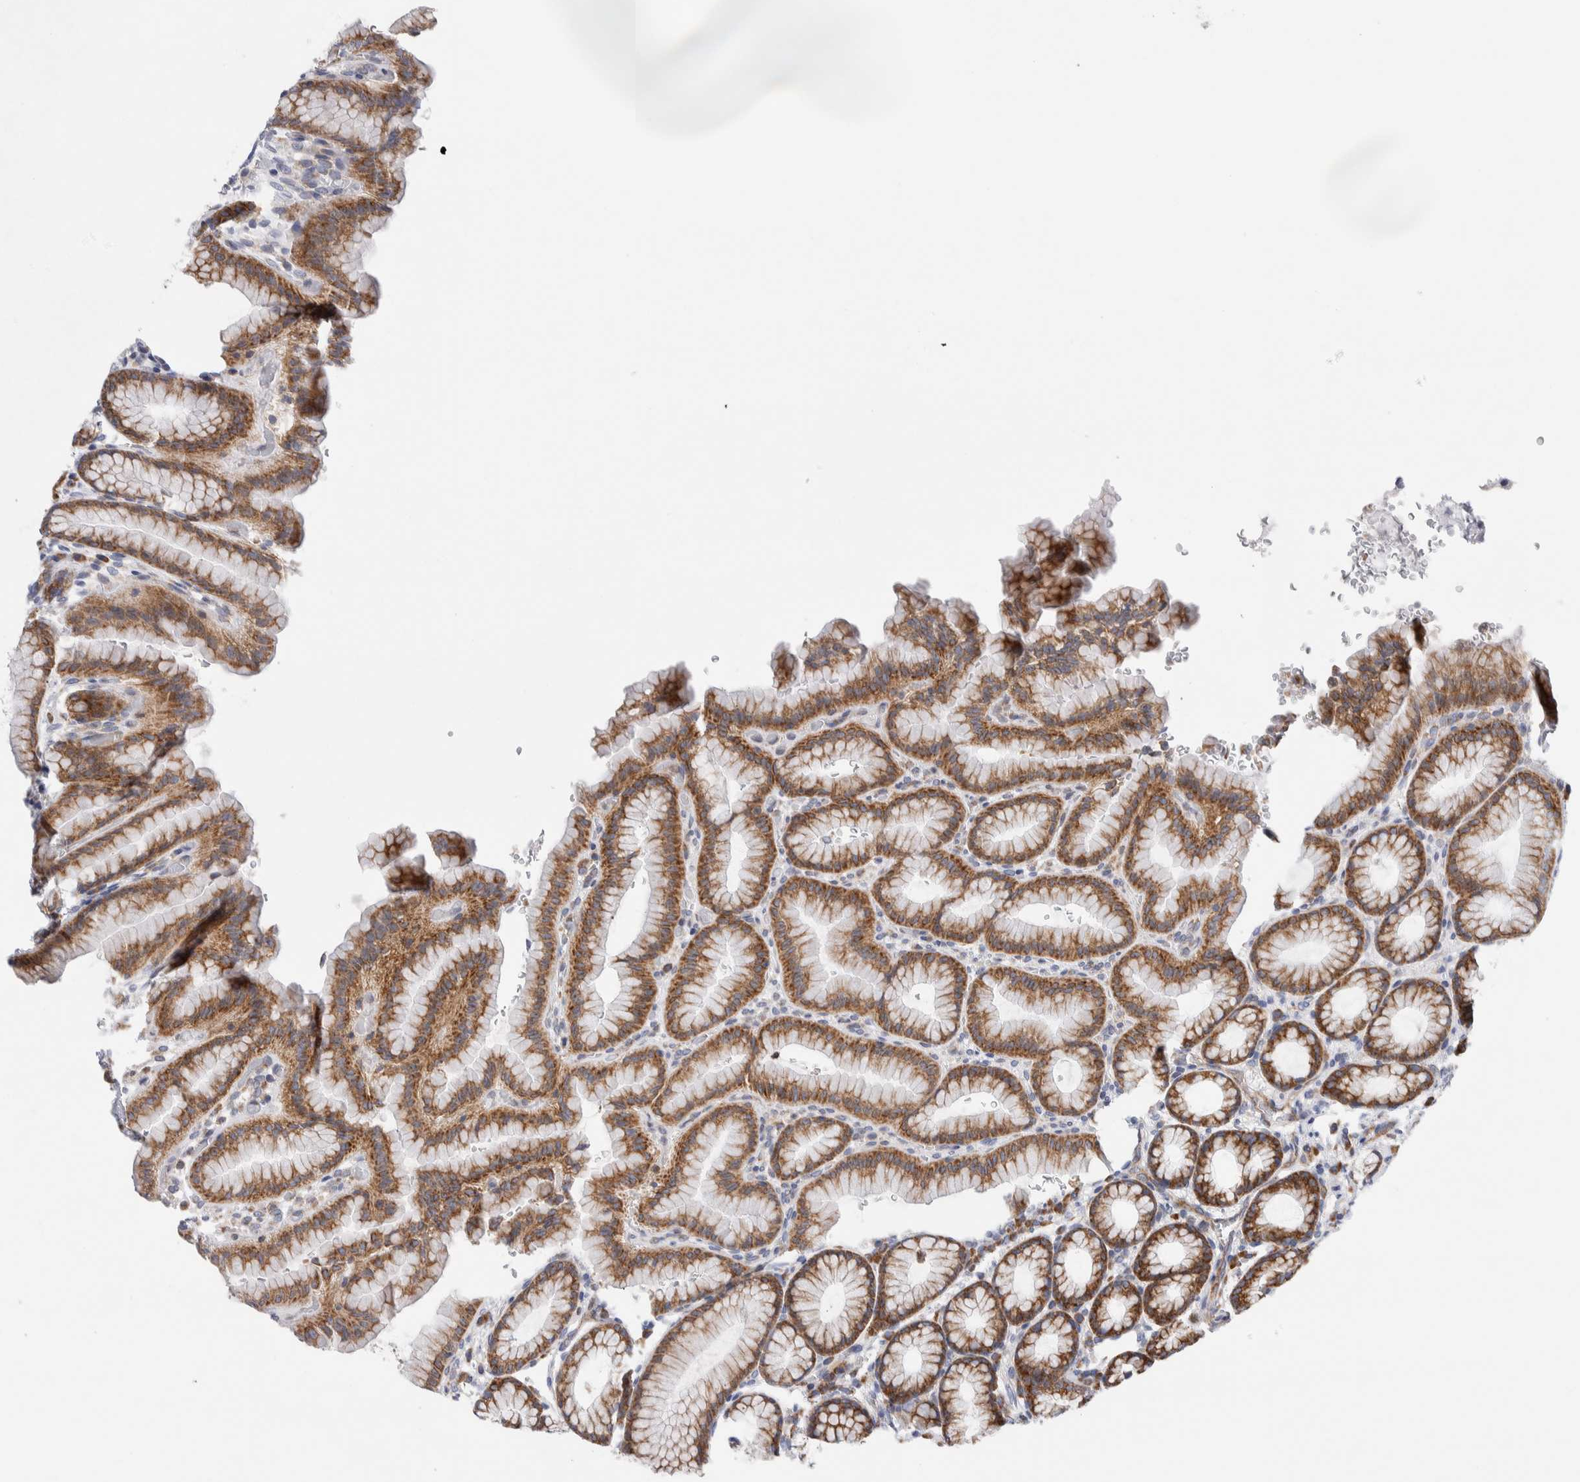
{"staining": {"intensity": "strong", "quantity": "25%-75%", "location": "cytoplasmic/membranous"}, "tissue": "stomach", "cell_type": "Glandular cells", "image_type": "normal", "snomed": [{"axis": "morphology", "description": "Normal tissue, NOS"}, {"axis": "topography", "description": "Stomach"}], "caption": "DAB (3,3'-diaminobenzidine) immunohistochemical staining of benign human stomach demonstrates strong cytoplasmic/membranous protein expression in approximately 25%-75% of glandular cells.", "gene": "RACK1", "patient": {"sex": "male", "age": 42}}